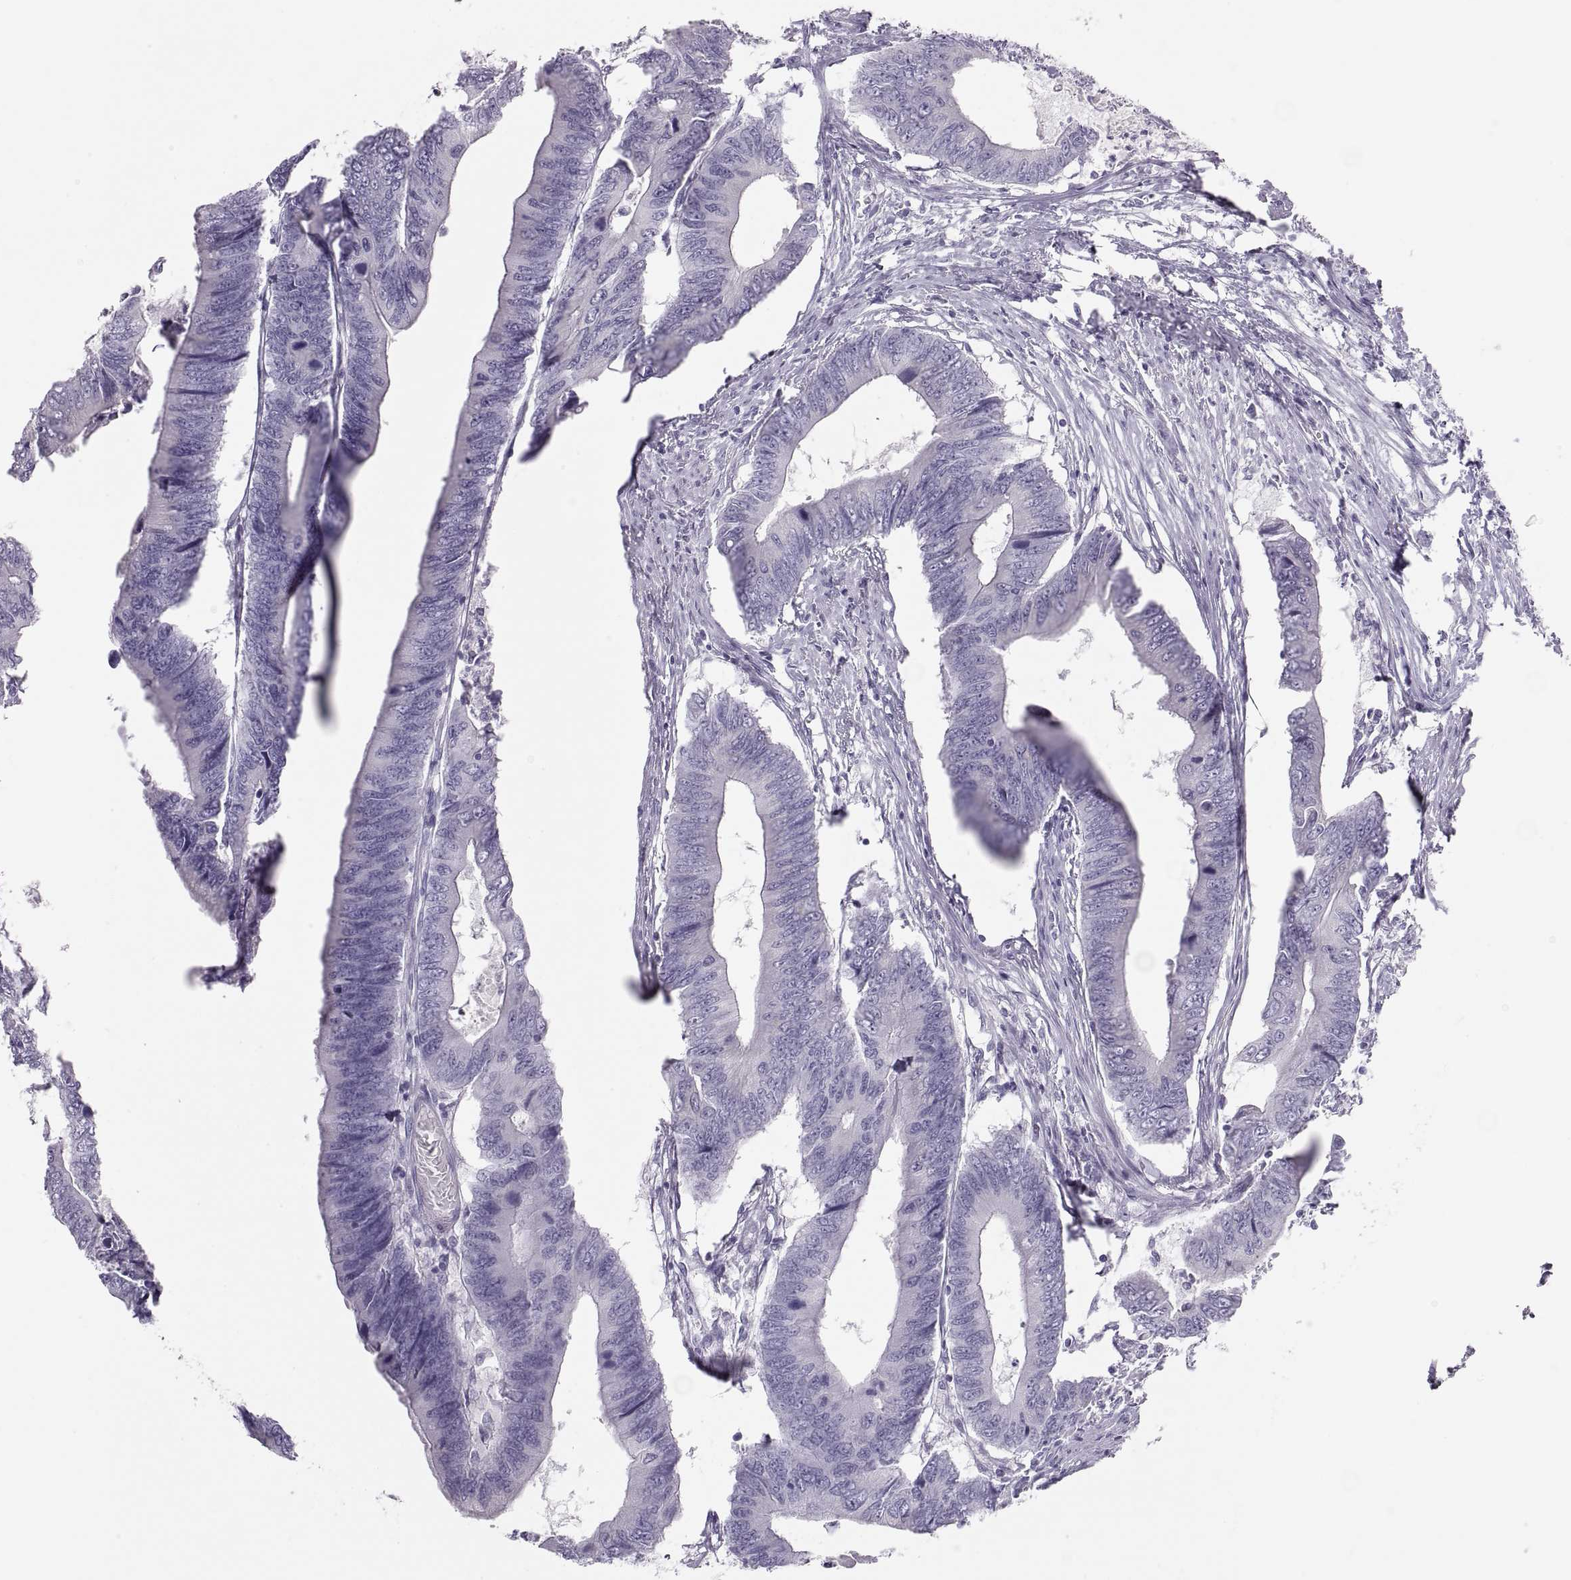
{"staining": {"intensity": "negative", "quantity": "none", "location": "none"}, "tissue": "colorectal cancer", "cell_type": "Tumor cells", "image_type": "cancer", "snomed": [{"axis": "morphology", "description": "Adenocarcinoma, NOS"}, {"axis": "topography", "description": "Colon"}], "caption": "Tumor cells are negative for brown protein staining in colorectal cancer (adenocarcinoma). (DAB (3,3'-diaminobenzidine) immunohistochemistry (IHC), high magnification).", "gene": "SEMG1", "patient": {"sex": "male", "age": 53}}